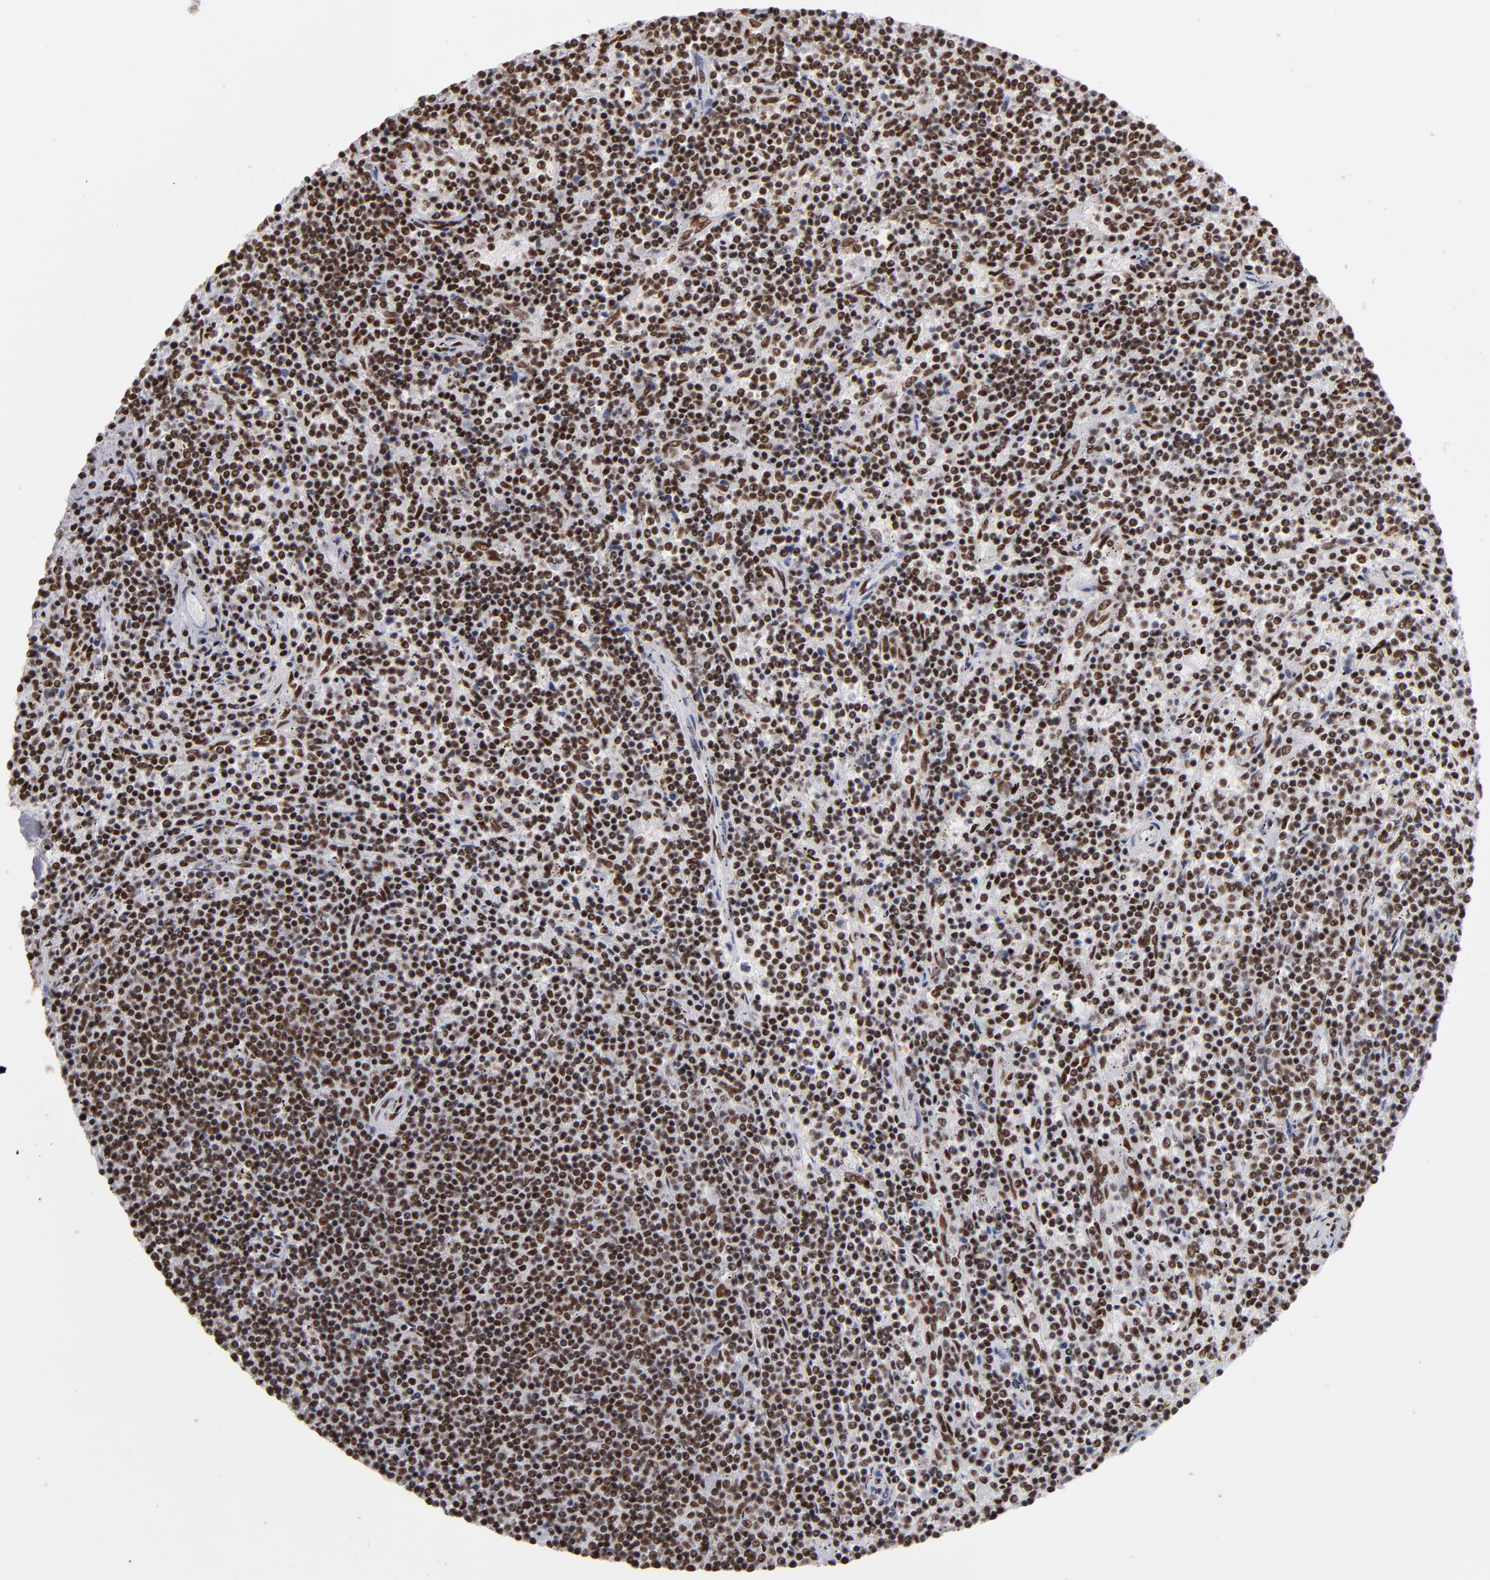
{"staining": {"intensity": "strong", "quantity": ">75%", "location": "nuclear"}, "tissue": "lymphoma", "cell_type": "Tumor cells", "image_type": "cancer", "snomed": [{"axis": "morphology", "description": "Malignant lymphoma, non-Hodgkin's type, Low grade"}, {"axis": "topography", "description": "Spleen"}], "caption": "There is high levels of strong nuclear staining in tumor cells of low-grade malignant lymphoma, non-Hodgkin's type, as demonstrated by immunohistochemical staining (brown color).", "gene": "MRE11", "patient": {"sex": "female", "age": 50}}